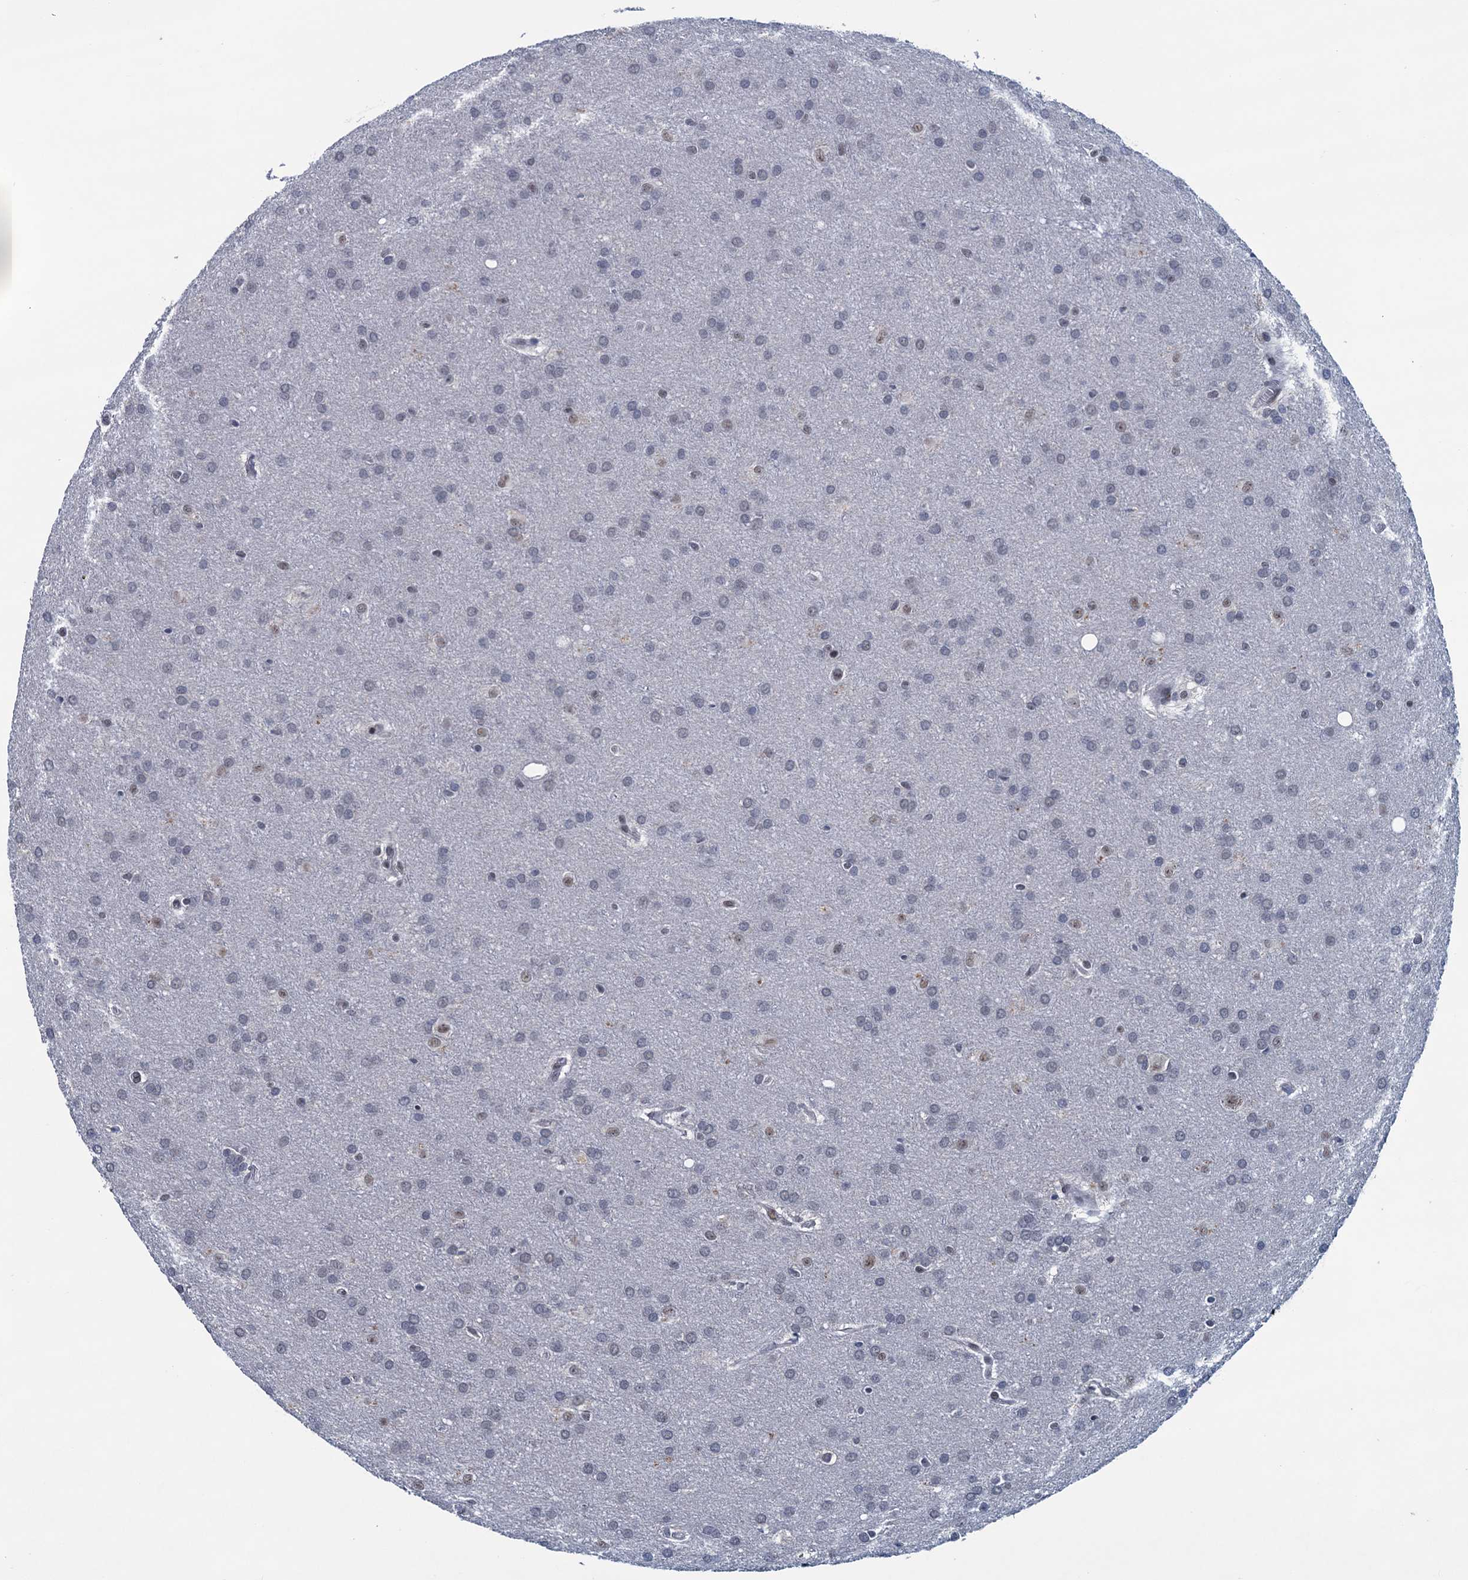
{"staining": {"intensity": "negative", "quantity": "none", "location": "none"}, "tissue": "glioma", "cell_type": "Tumor cells", "image_type": "cancer", "snomed": [{"axis": "morphology", "description": "Glioma, malignant, Low grade"}, {"axis": "topography", "description": "Brain"}], "caption": "Immunohistochemistry (IHC) image of neoplastic tissue: human glioma stained with DAB (3,3'-diaminobenzidine) displays no significant protein staining in tumor cells.", "gene": "FNBP4", "patient": {"sex": "female", "age": 32}}